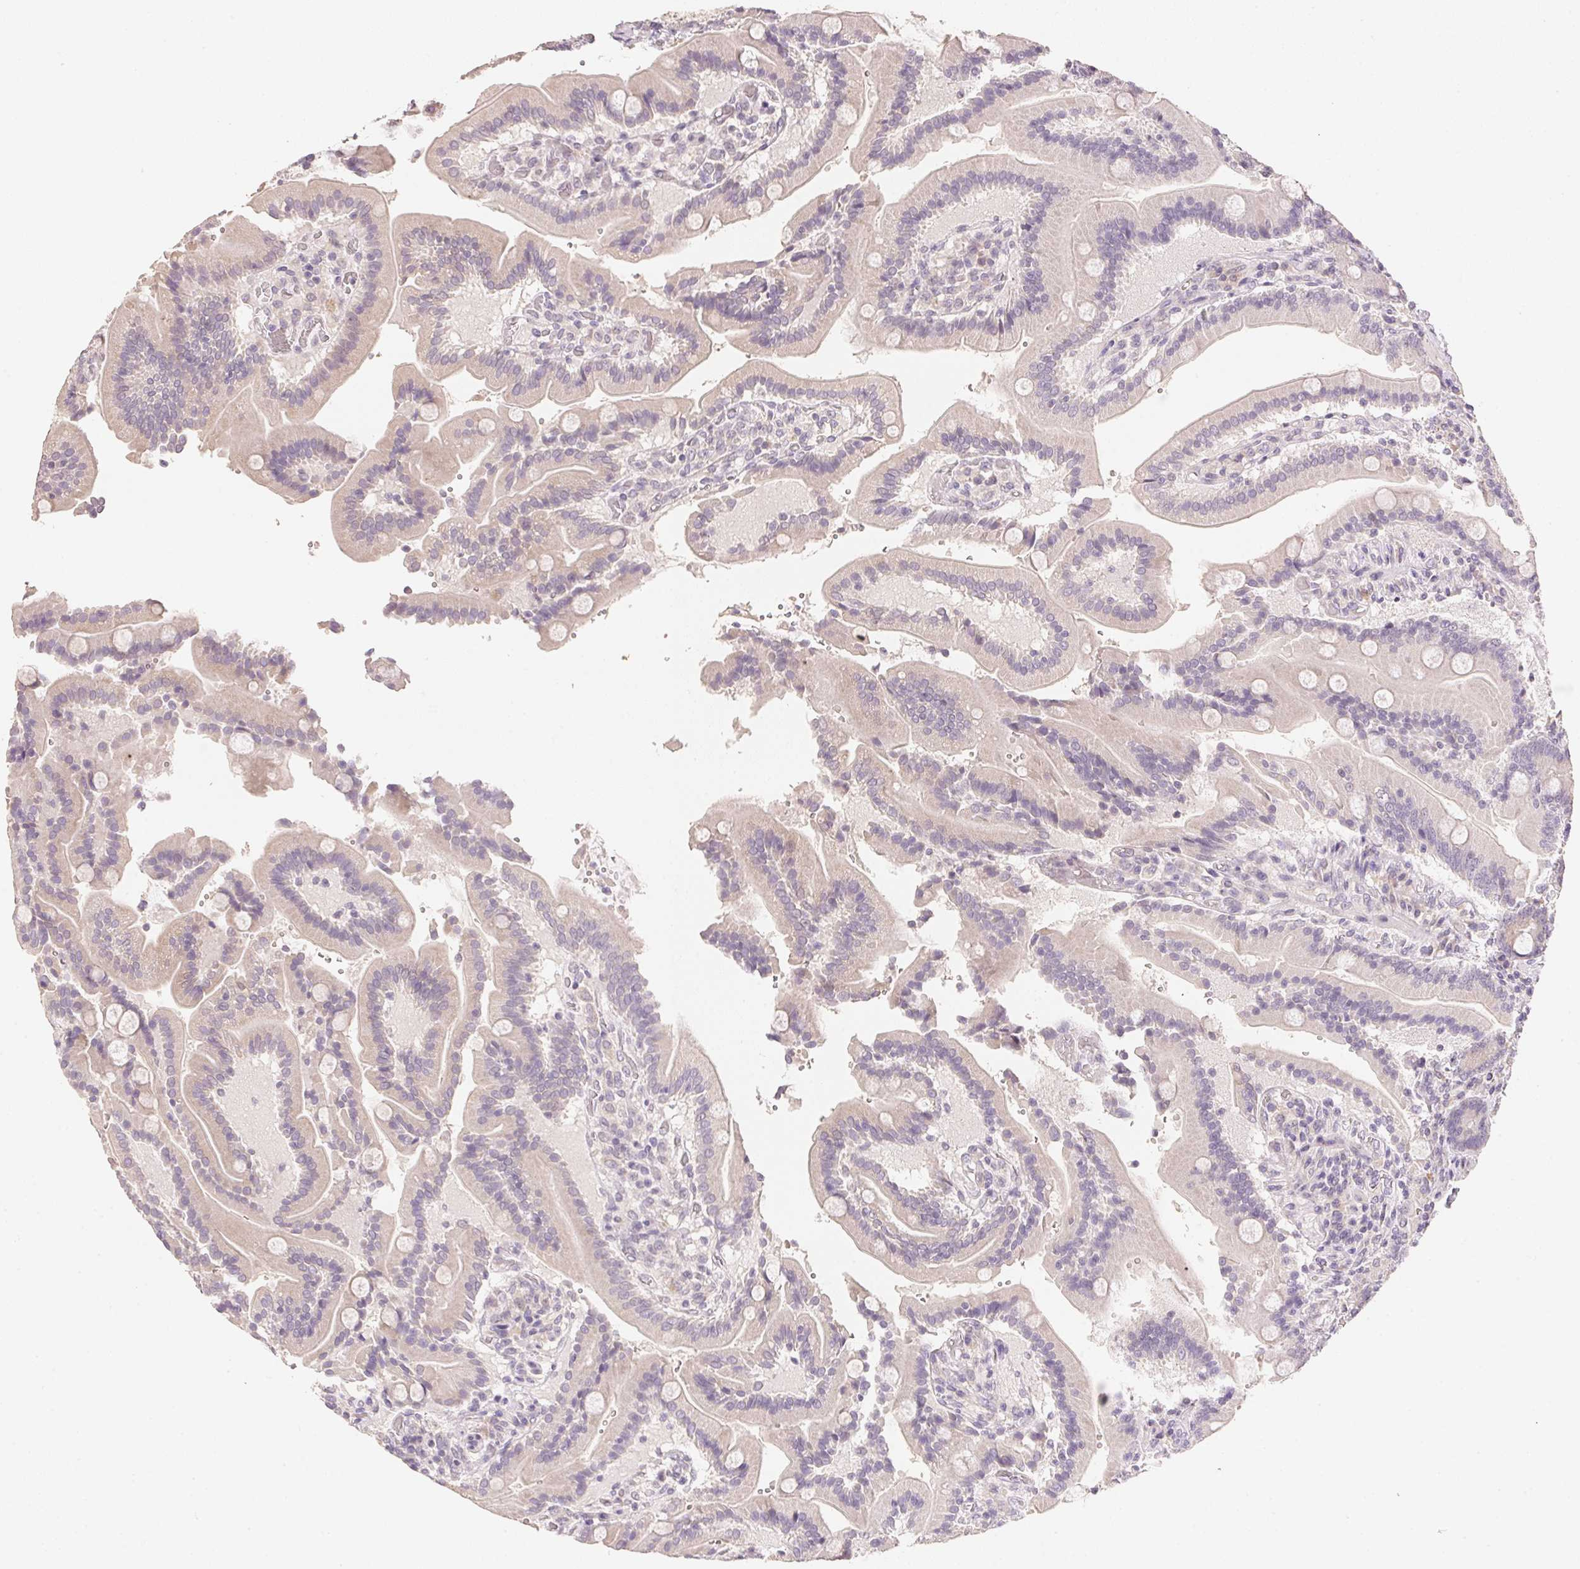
{"staining": {"intensity": "negative", "quantity": "none", "location": "none"}, "tissue": "duodenum", "cell_type": "Glandular cells", "image_type": "normal", "snomed": [{"axis": "morphology", "description": "Normal tissue, NOS"}, {"axis": "topography", "description": "Duodenum"}], "caption": "IHC of unremarkable duodenum demonstrates no expression in glandular cells. (DAB (3,3'-diaminobenzidine) IHC visualized using brightfield microscopy, high magnification).", "gene": "DHCR24", "patient": {"sex": "female", "age": 62}}